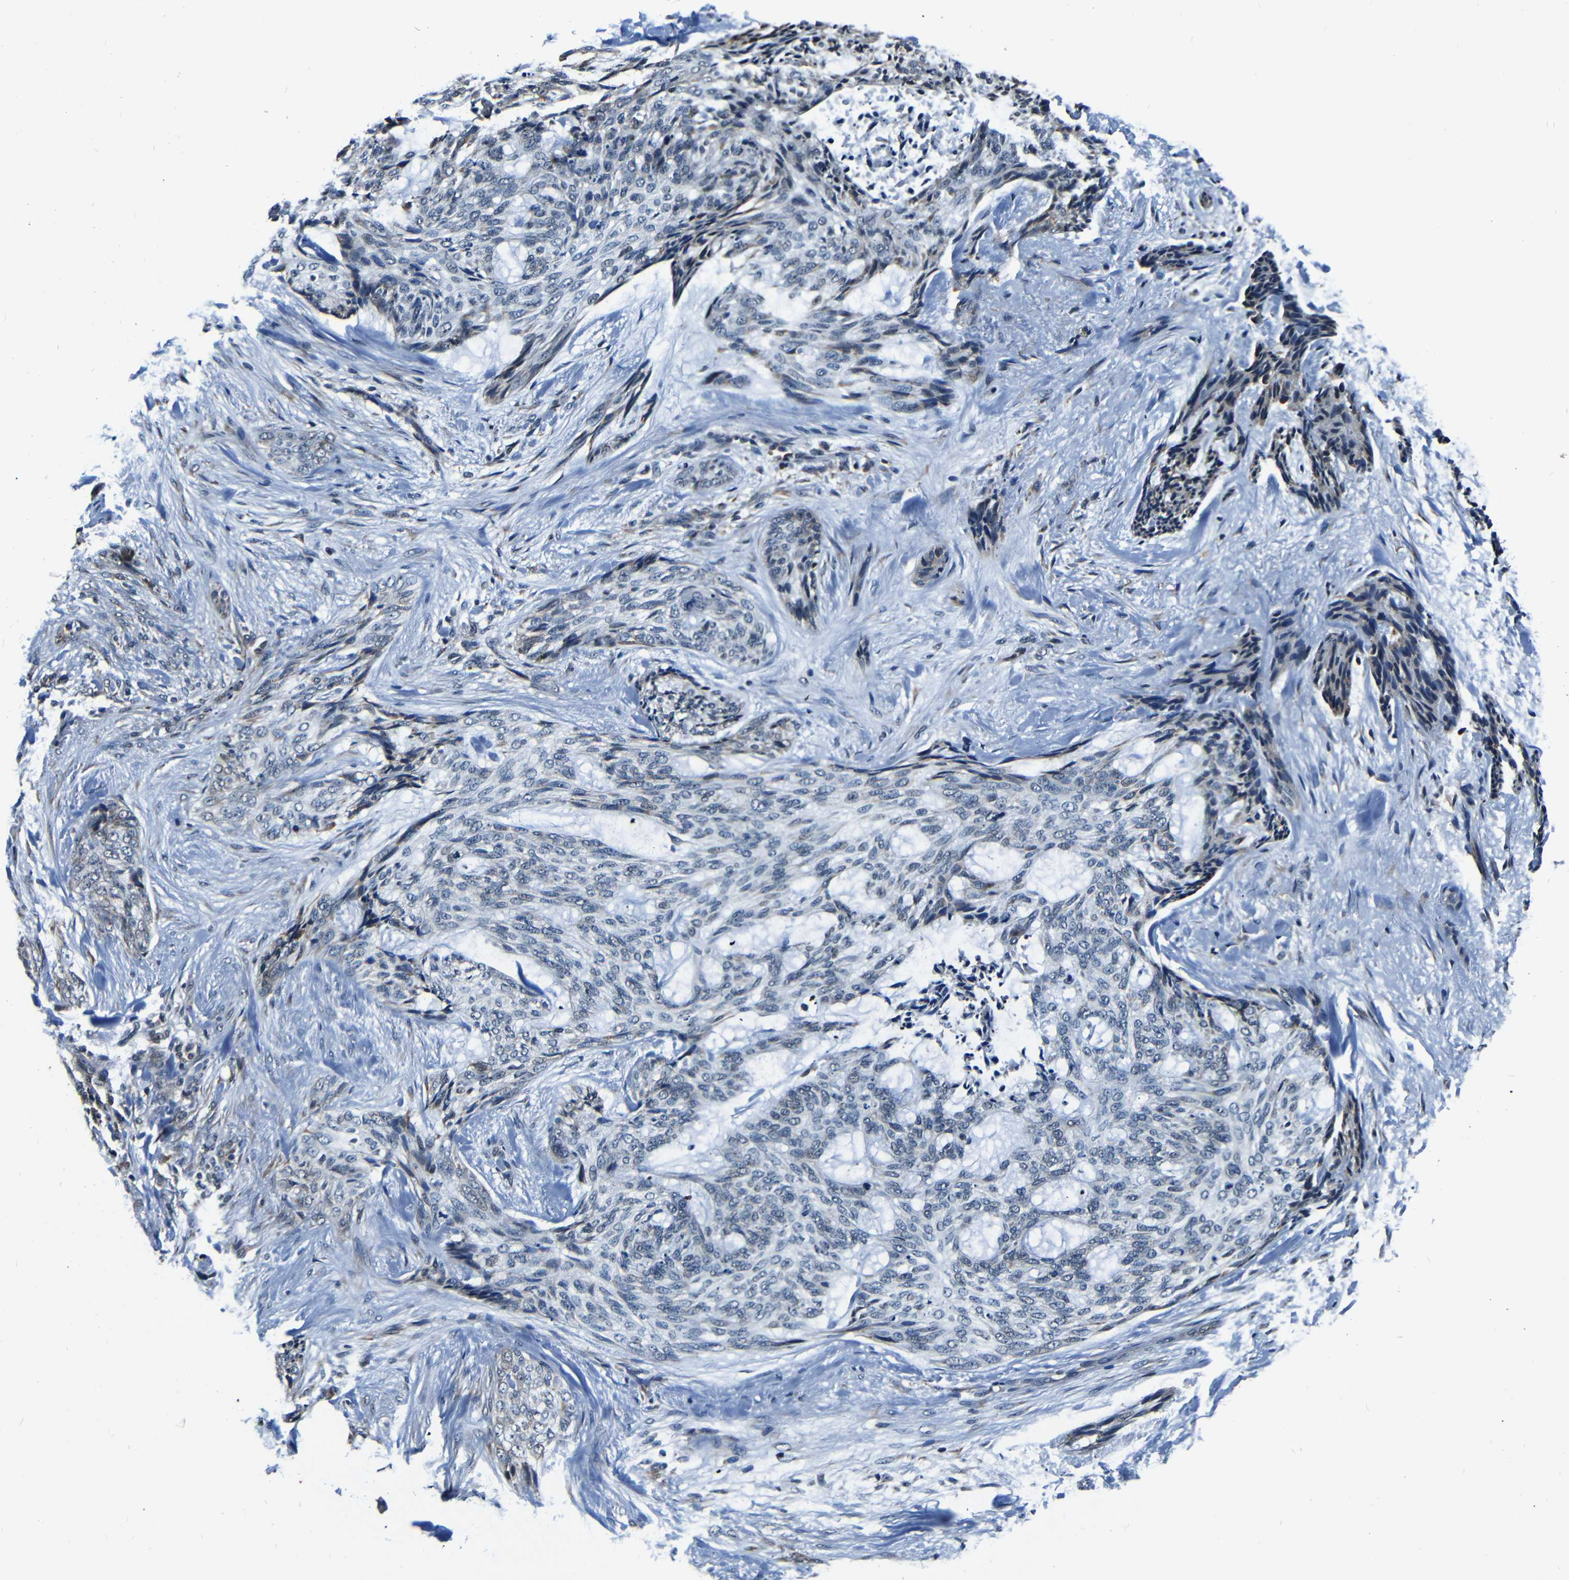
{"staining": {"intensity": "negative", "quantity": "none", "location": "none"}, "tissue": "skin cancer", "cell_type": "Tumor cells", "image_type": "cancer", "snomed": [{"axis": "morphology", "description": "Normal tissue, NOS"}, {"axis": "morphology", "description": "Basal cell carcinoma"}, {"axis": "topography", "description": "Skin"}], "caption": "High power microscopy micrograph of an immunohistochemistry (IHC) histopathology image of skin cancer (basal cell carcinoma), revealing no significant staining in tumor cells.", "gene": "NCBP3", "patient": {"sex": "female", "age": 71}}